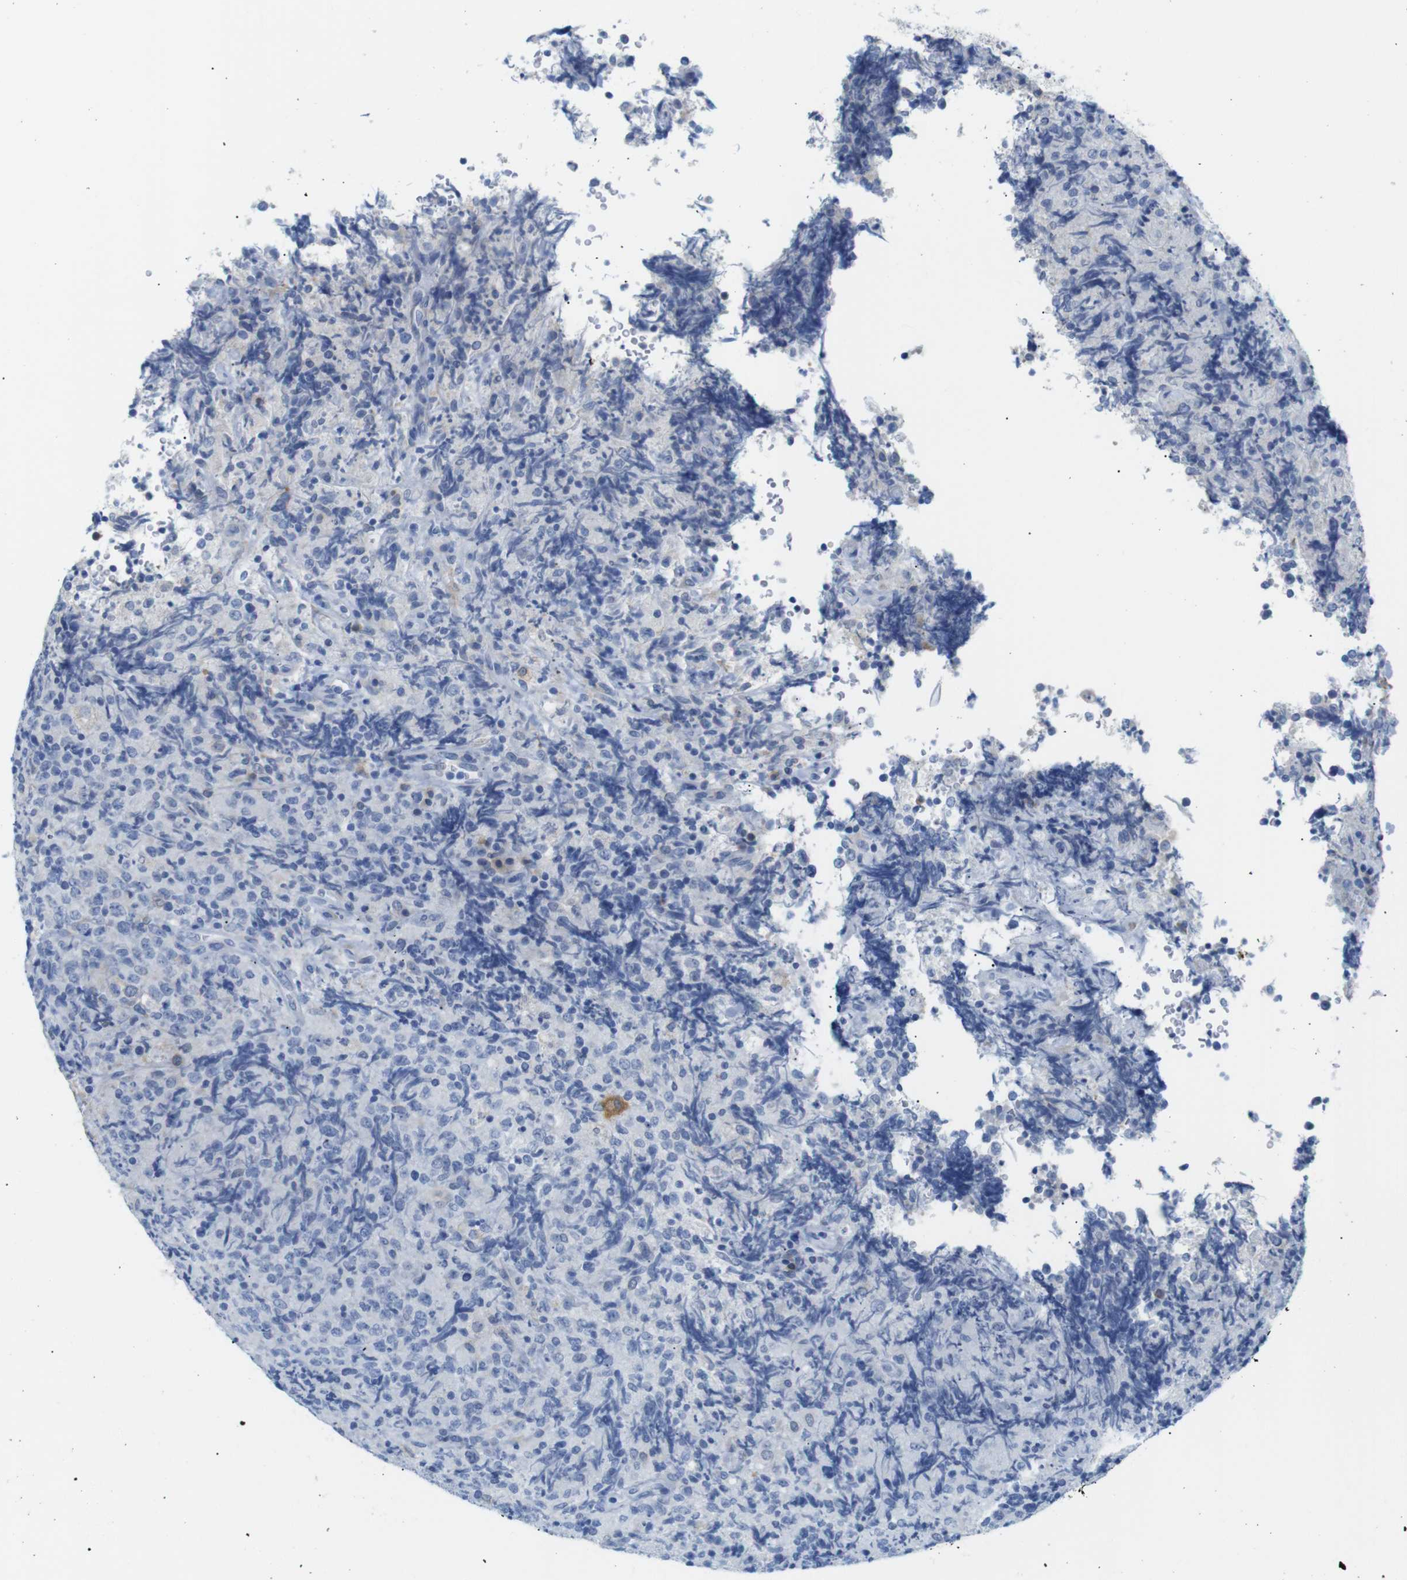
{"staining": {"intensity": "negative", "quantity": "none", "location": "none"}, "tissue": "lymphoma", "cell_type": "Tumor cells", "image_type": "cancer", "snomed": [{"axis": "morphology", "description": "Malignant lymphoma, non-Hodgkin's type, High grade"}, {"axis": "topography", "description": "Tonsil"}], "caption": "Immunohistochemical staining of human lymphoma displays no significant positivity in tumor cells.", "gene": "NEBL", "patient": {"sex": "female", "age": 36}}